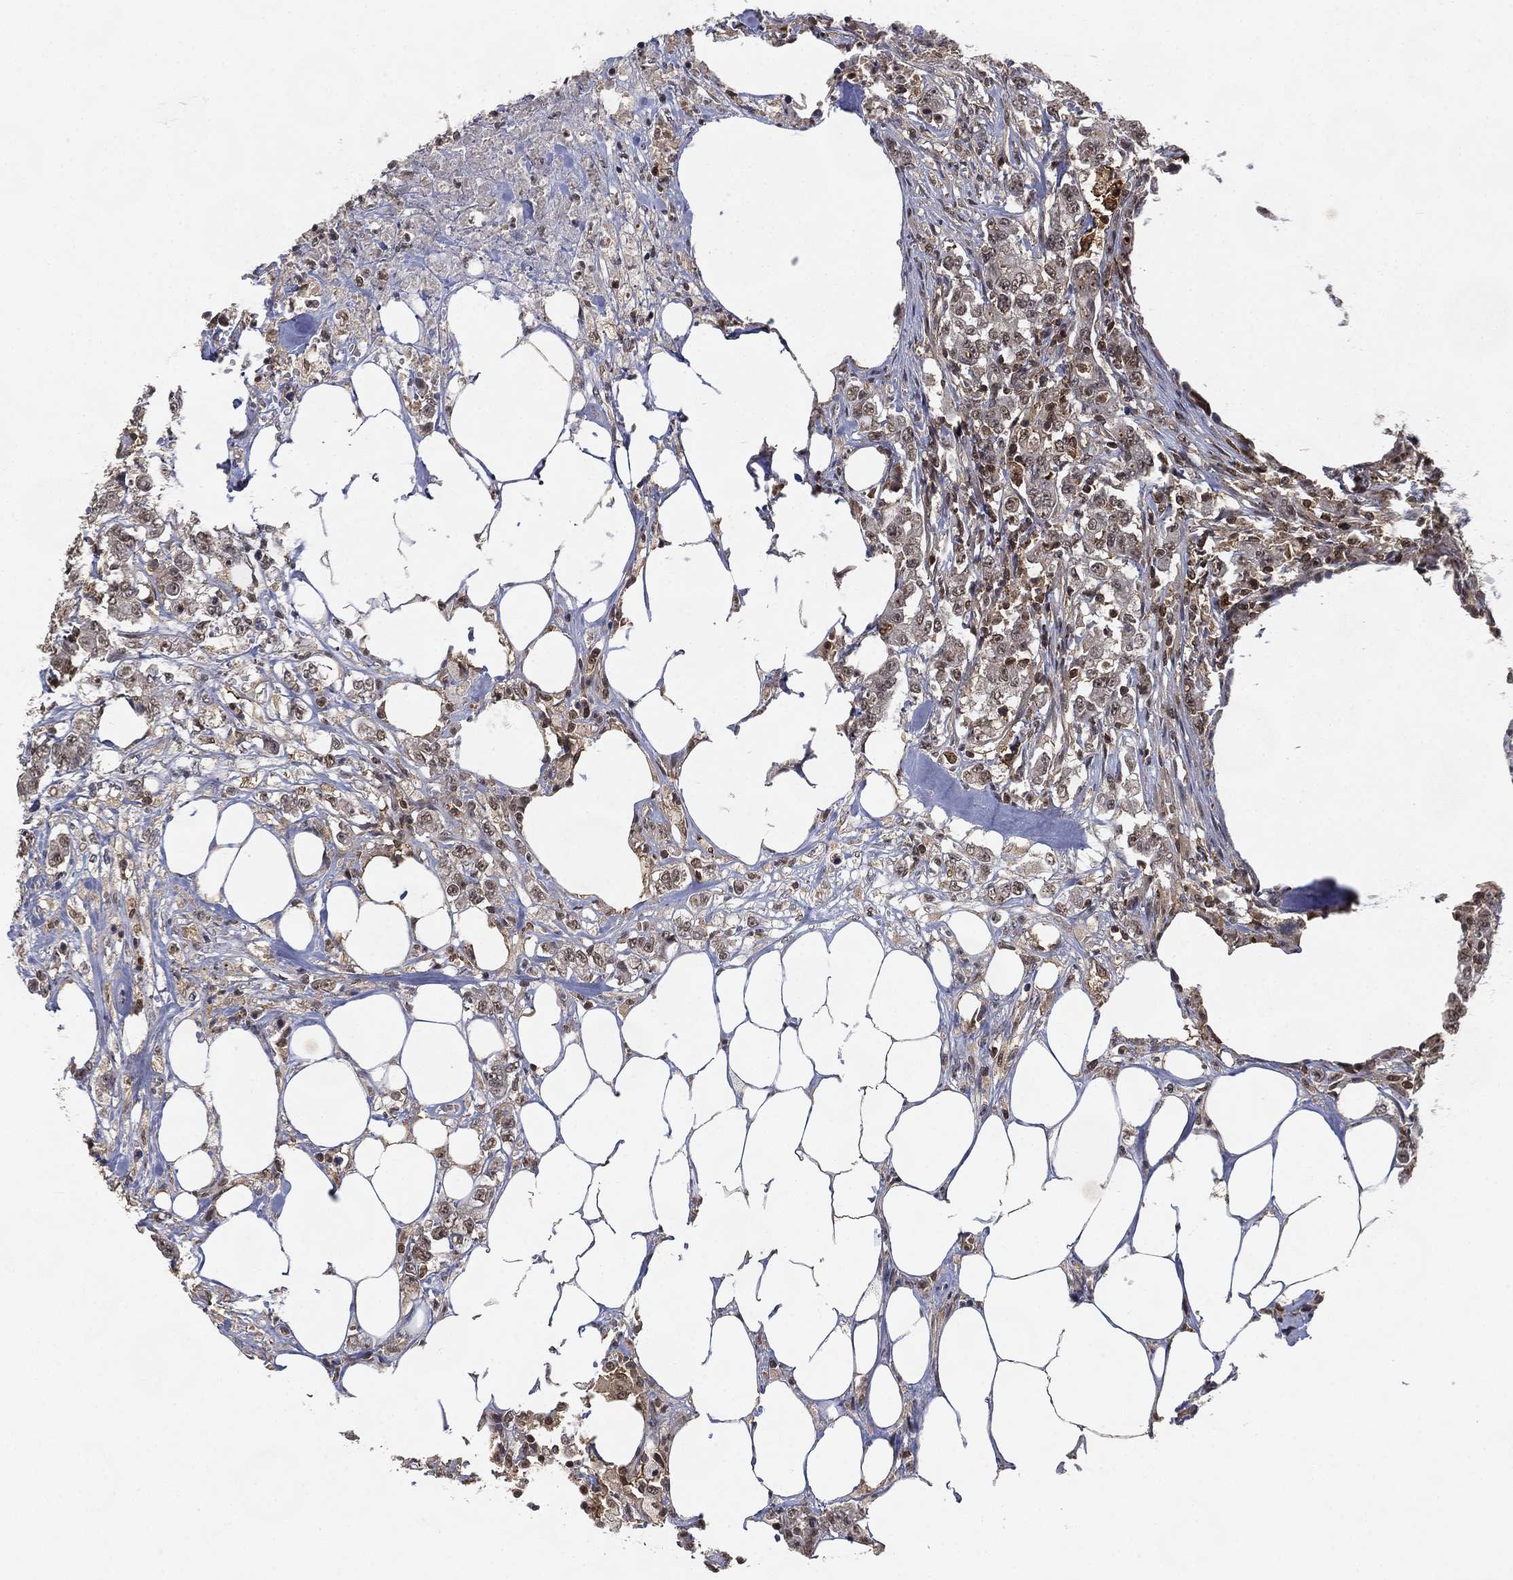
{"staining": {"intensity": "negative", "quantity": "none", "location": "none"}, "tissue": "colorectal cancer", "cell_type": "Tumor cells", "image_type": "cancer", "snomed": [{"axis": "morphology", "description": "Adenocarcinoma, NOS"}, {"axis": "topography", "description": "Colon"}], "caption": "Tumor cells are negative for protein expression in human adenocarcinoma (colorectal). (Stains: DAB (3,3'-diaminobenzidine) immunohistochemistry (IHC) with hematoxylin counter stain, Microscopy: brightfield microscopy at high magnification).", "gene": "WDR26", "patient": {"sex": "female", "age": 48}}